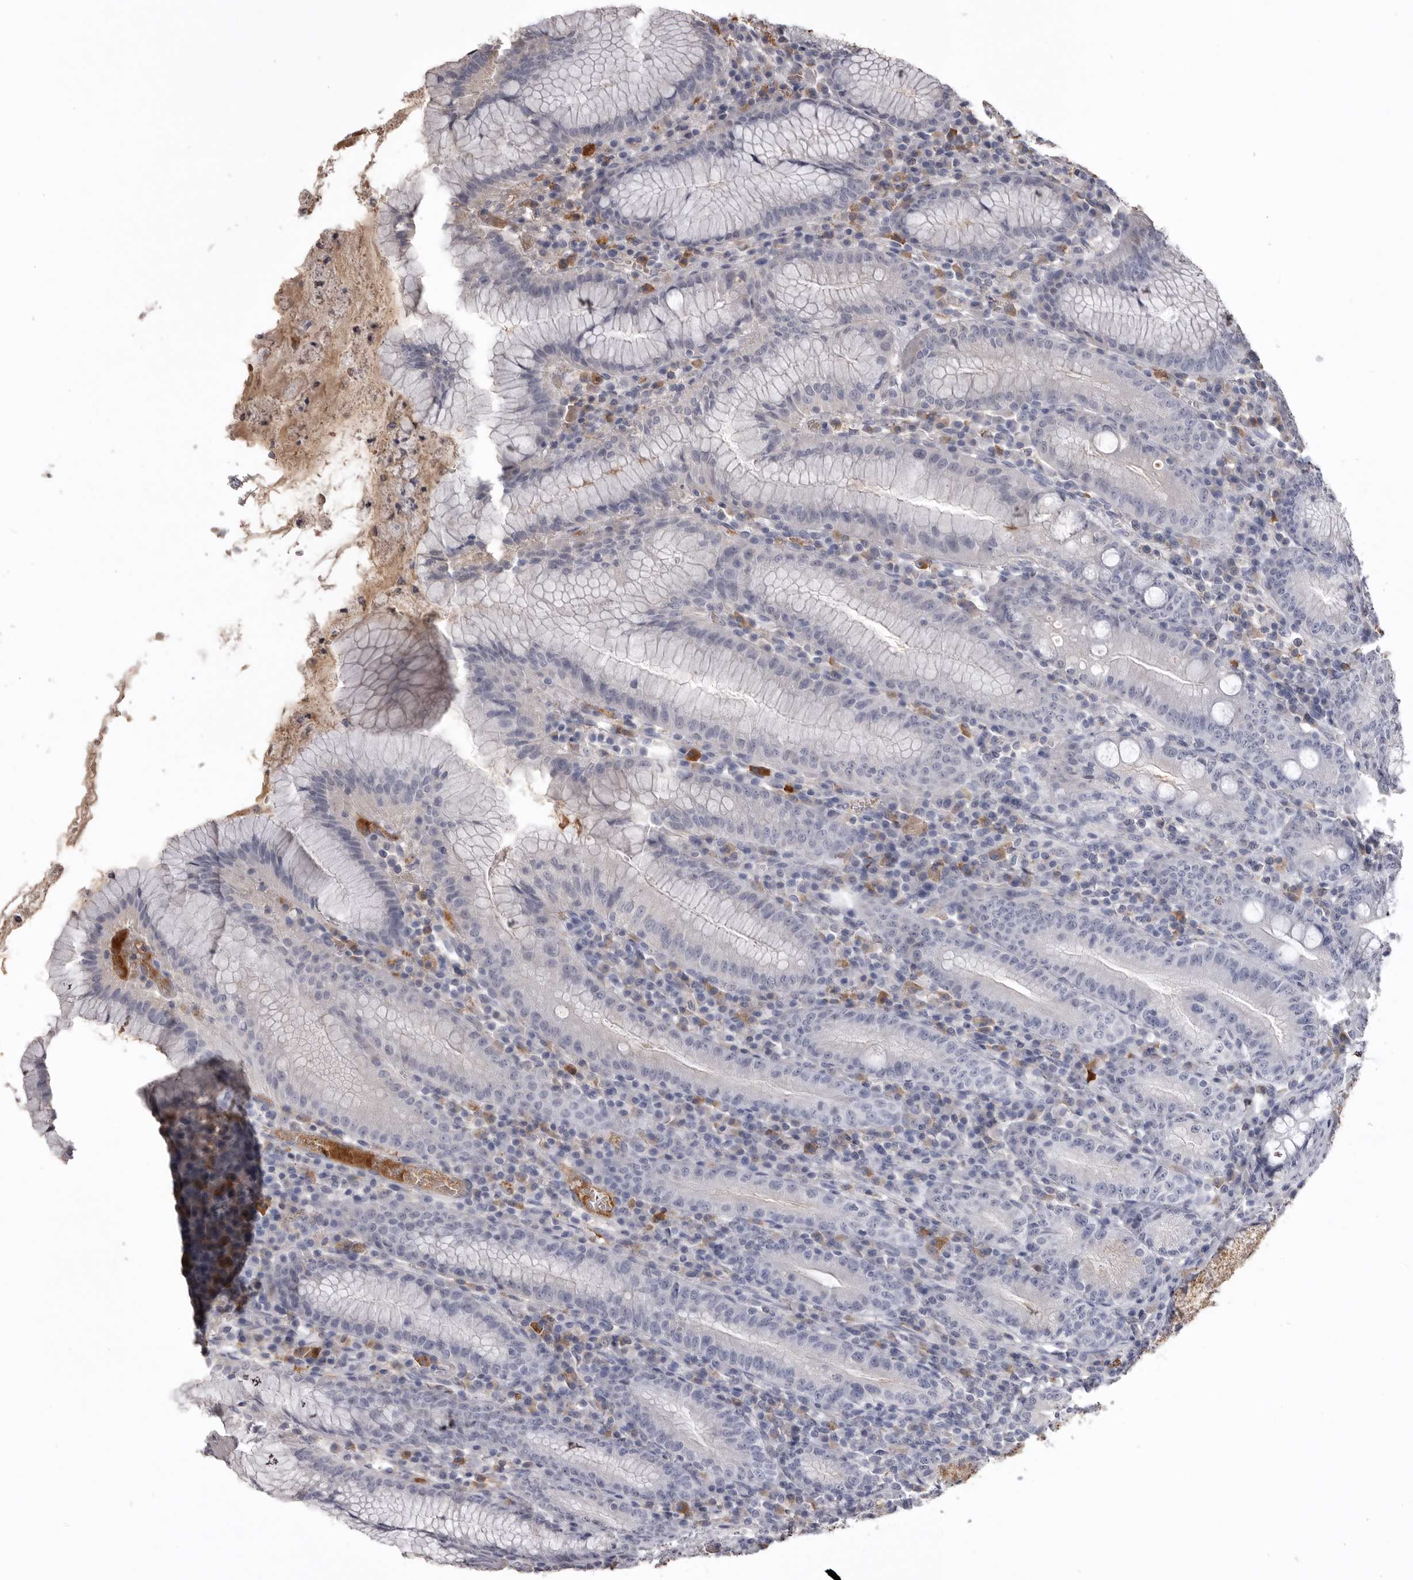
{"staining": {"intensity": "weak", "quantity": "<25%", "location": "cytoplasmic/membranous"}, "tissue": "stomach", "cell_type": "Glandular cells", "image_type": "normal", "snomed": [{"axis": "morphology", "description": "Normal tissue, NOS"}, {"axis": "topography", "description": "Stomach"}], "caption": "Image shows no significant protein positivity in glandular cells of benign stomach.", "gene": "AHSG", "patient": {"sex": "male", "age": 55}}